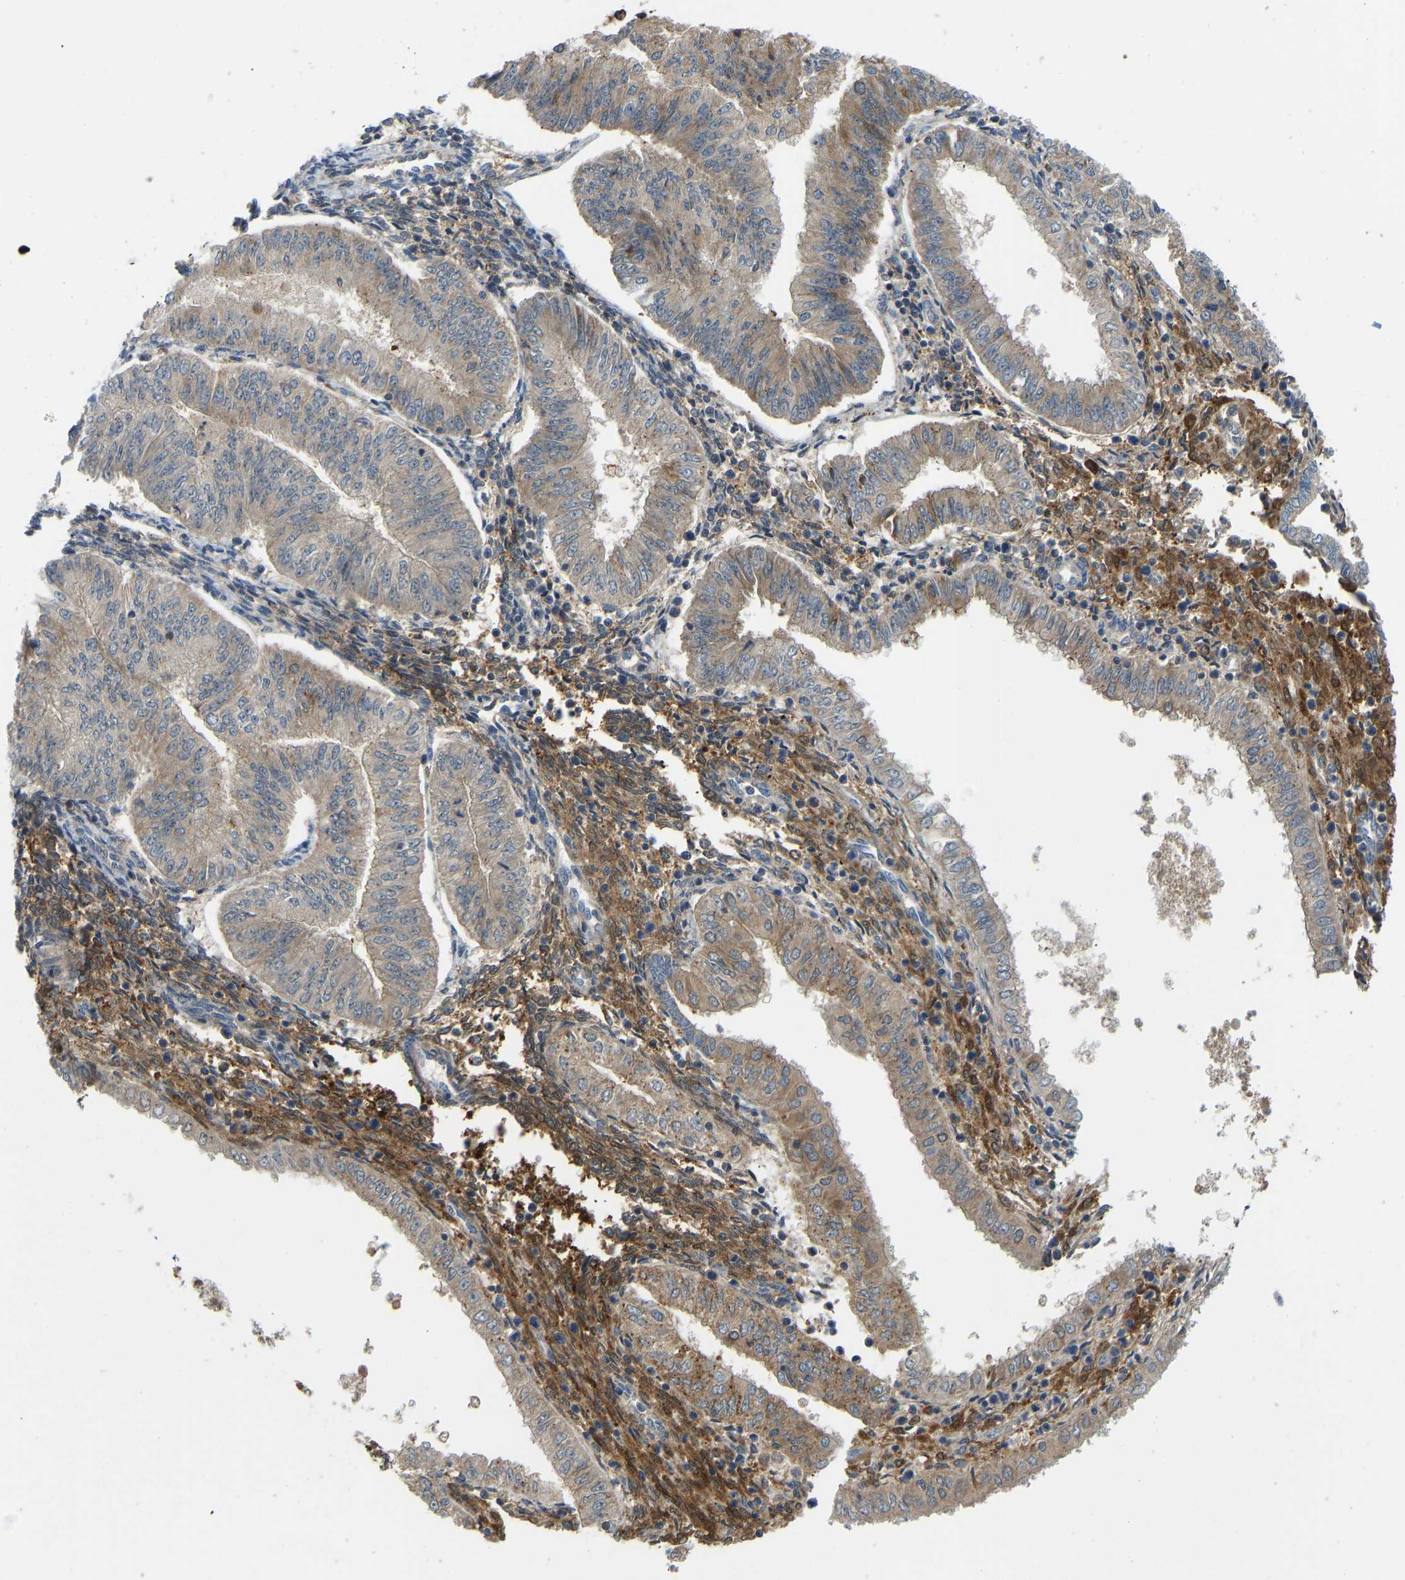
{"staining": {"intensity": "moderate", "quantity": "25%-75%", "location": "cytoplasmic/membranous"}, "tissue": "endometrial cancer", "cell_type": "Tumor cells", "image_type": "cancer", "snomed": [{"axis": "morphology", "description": "Normal tissue, NOS"}, {"axis": "morphology", "description": "Adenocarcinoma, NOS"}, {"axis": "topography", "description": "Endometrium"}], "caption": "Approximately 25%-75% of tumor cells in adenocarcinoma (endometrial) demonstrate moderate cytoplasmic/membranous protein positivity as visualized by brown immunohistochemical staining.", "gene": "RBP1", "patient": {"sex": "female", "age": 53}}